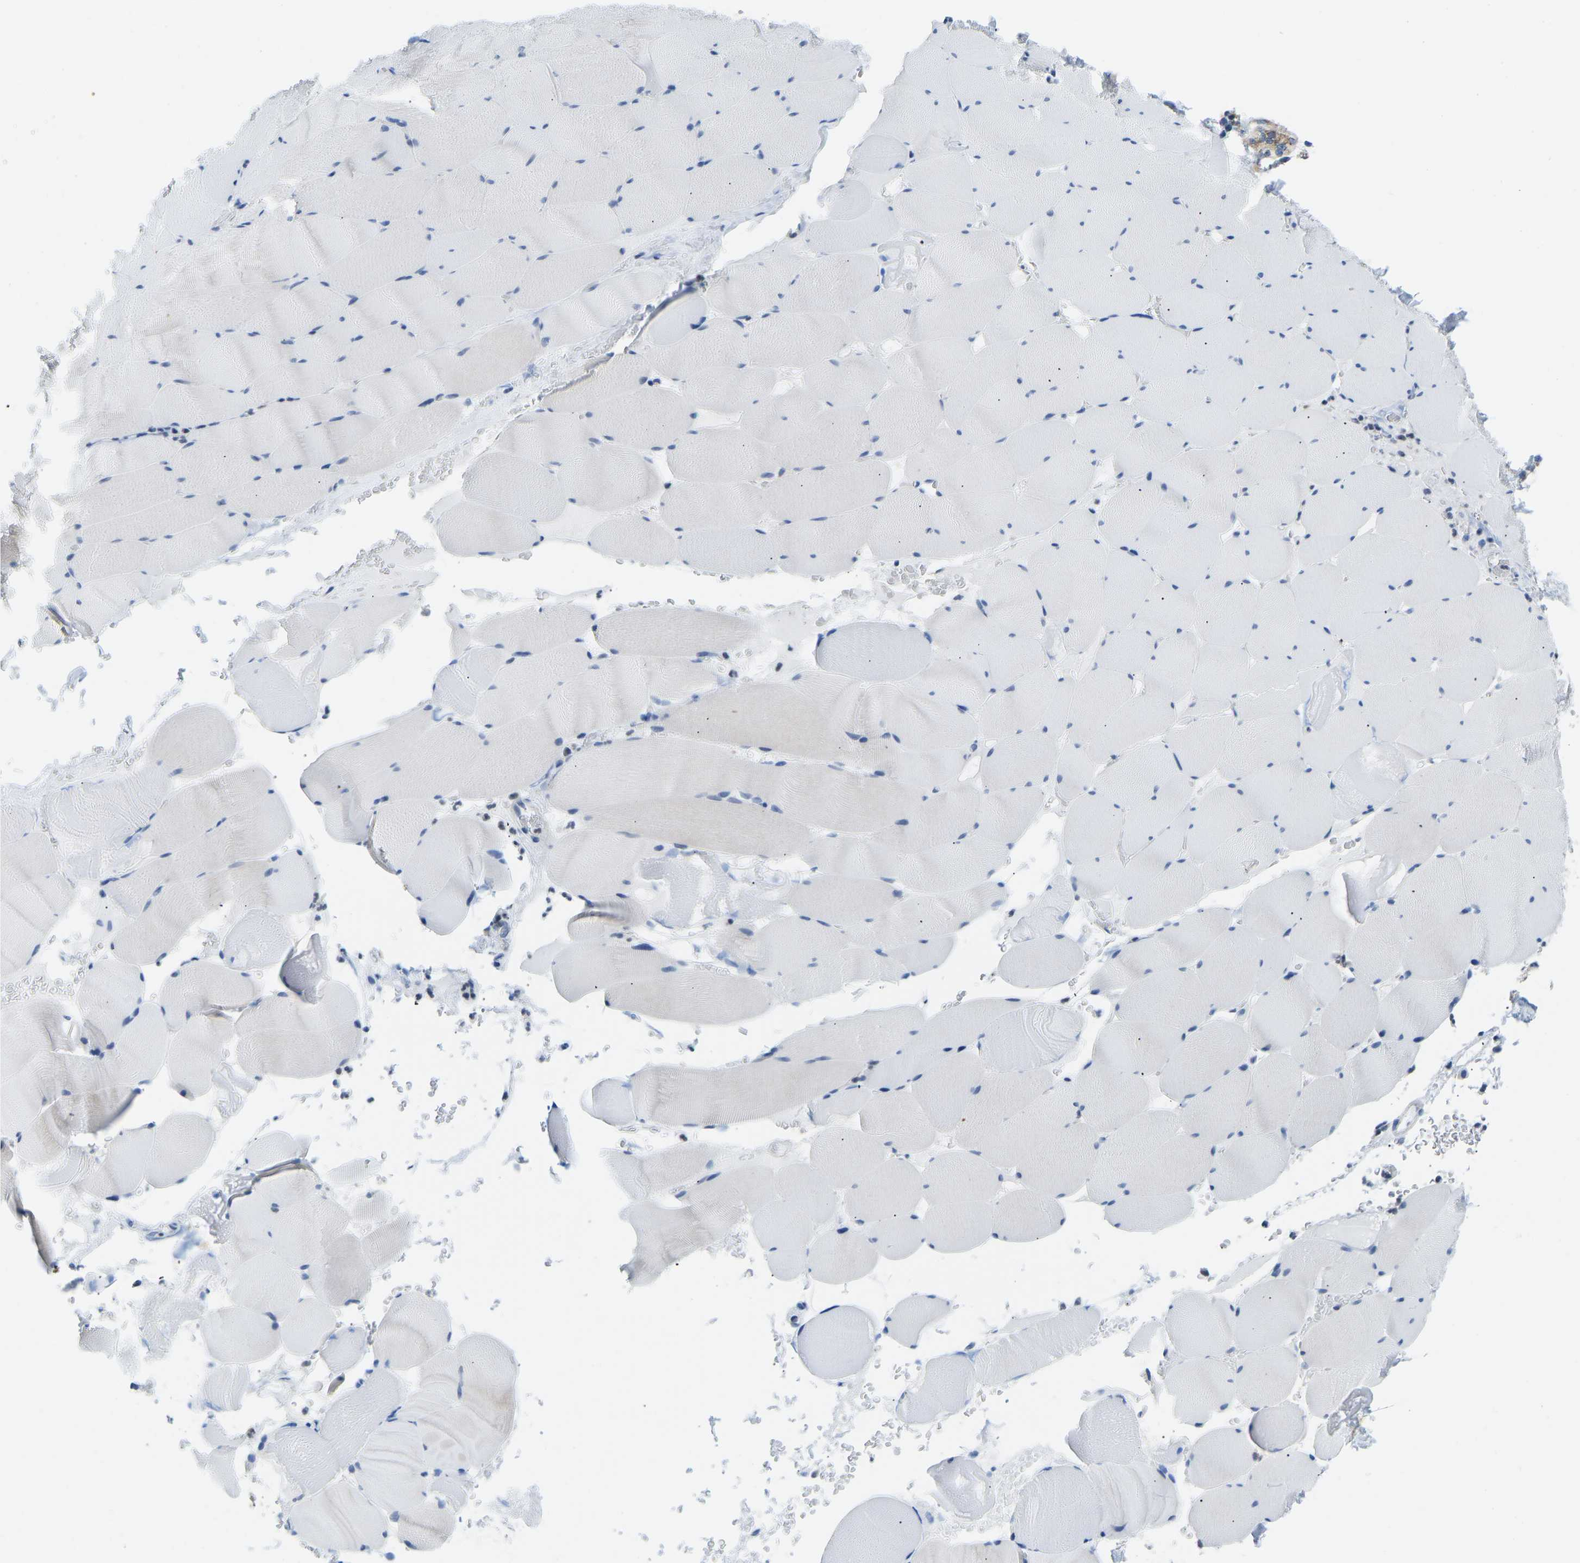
{"staining": {"intensity": "negative", "quantity": "none", "location": "none"}, "tissue": "skeletal muscle", "cell_type": "Myocytes", "image_type": "normal", "snomed": [{"axis": "morphology", "description": "Normal tissue, NOS"}, {"axis": "topography", "description": "Skeletal muscle"}], "caption": "Skeletal muscle stained for a protein using IHC shows no staining myocytes.", "gene": "VRK1", "patient": {"sex": "male", "age": 62}}